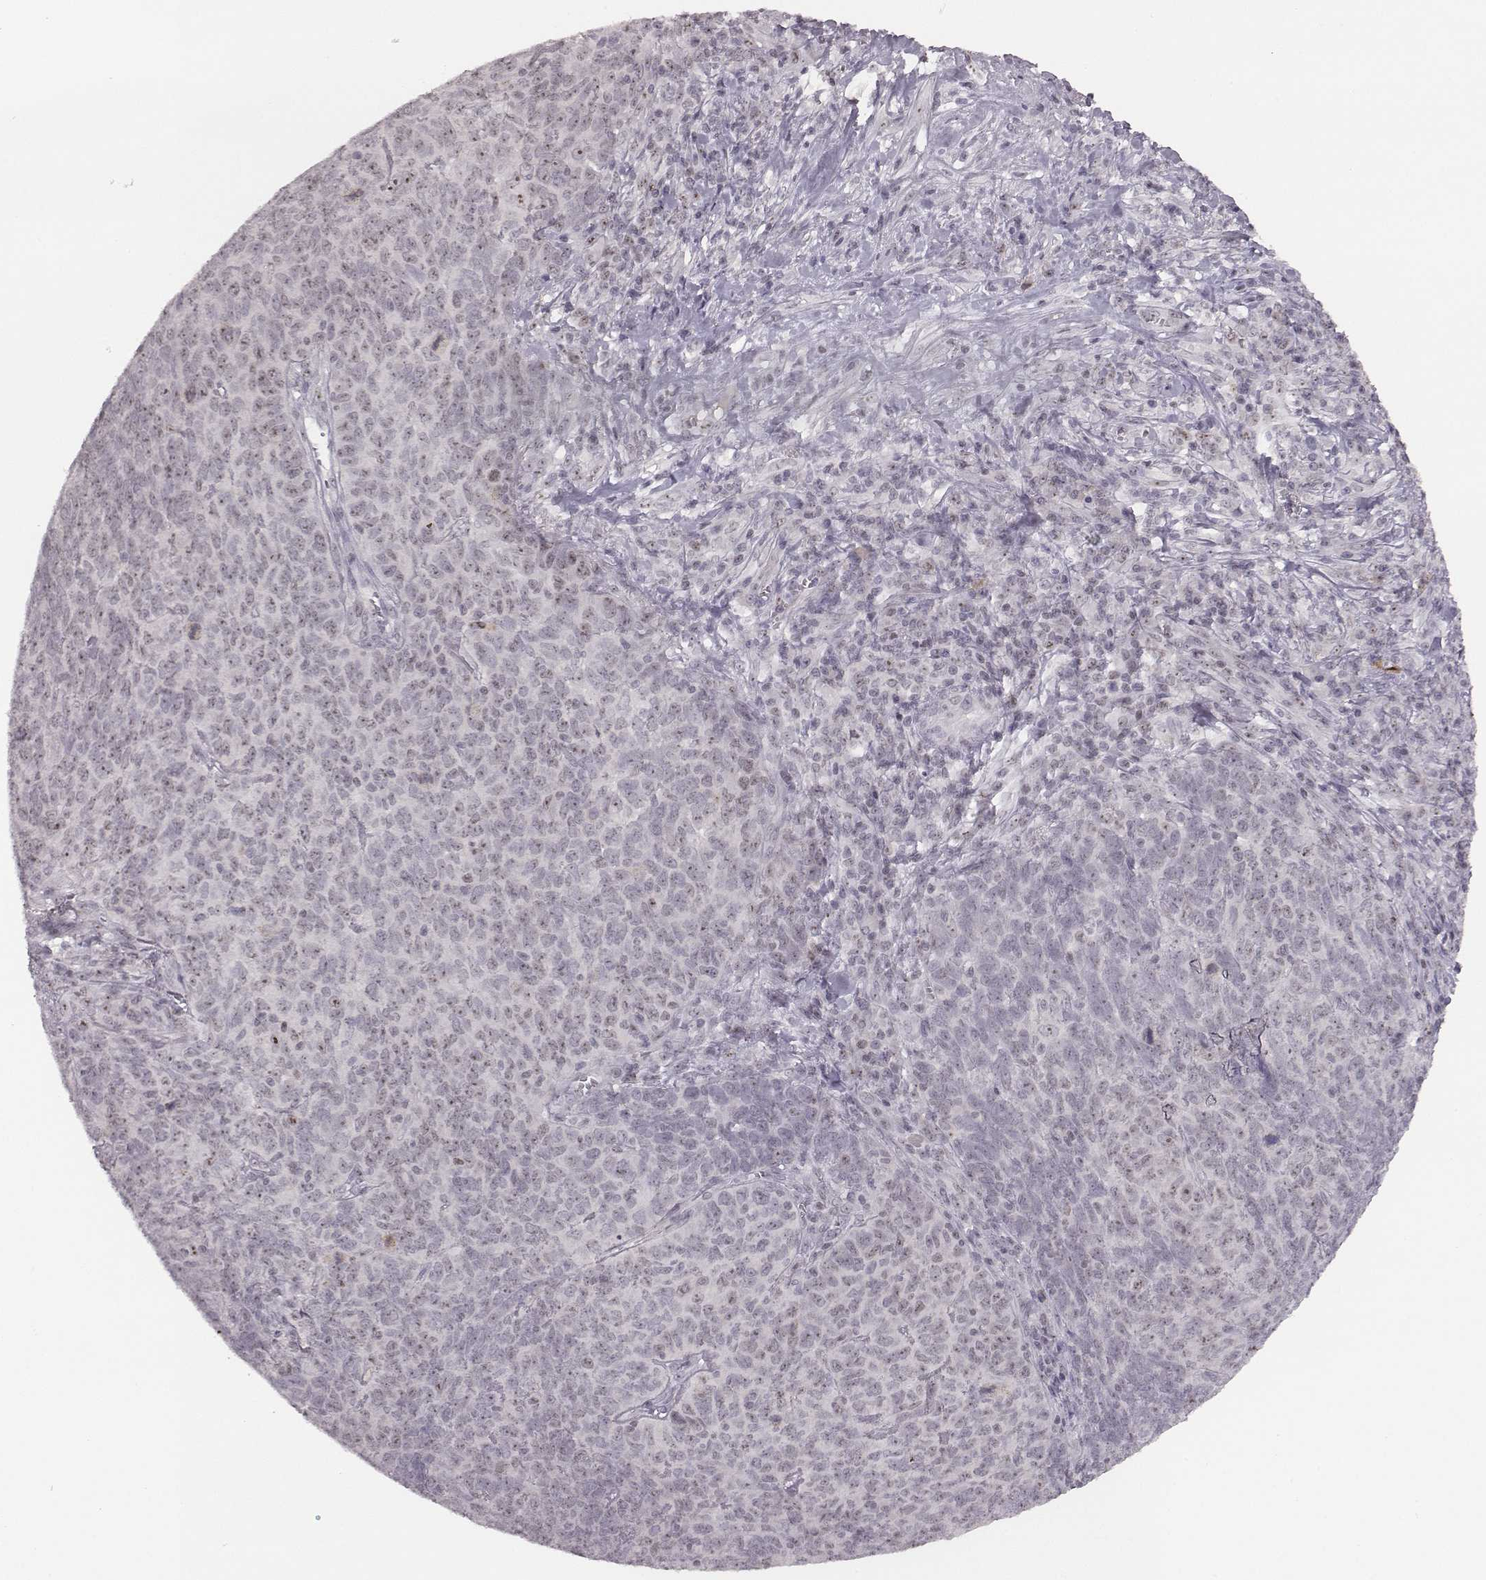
{"staining": {"intensity": "weak", "quantity": "25%-75%", "location": "nuclear"}, "tissue": "skin cancer", "cell_type": "Tumor cells", "image_type": "cancer", "snomed": [{"axis": "morphology", "description": "Squamous cell carcinoma, NOS"}, {"axis": "topography", "description": "Skin"}, {"axis": "topography", "description": "Anal"}], "caption": "Immunohistochemistry photomicrograph of neoplastic tissue: skin cancer stained using IHC reveals low levels of weak protein expression localized specifically in the nuclear of tumor cells, appearing as a nuclear brown color.", "gene": "NIFK", "patient": {"sex": "female", "age": 51}}